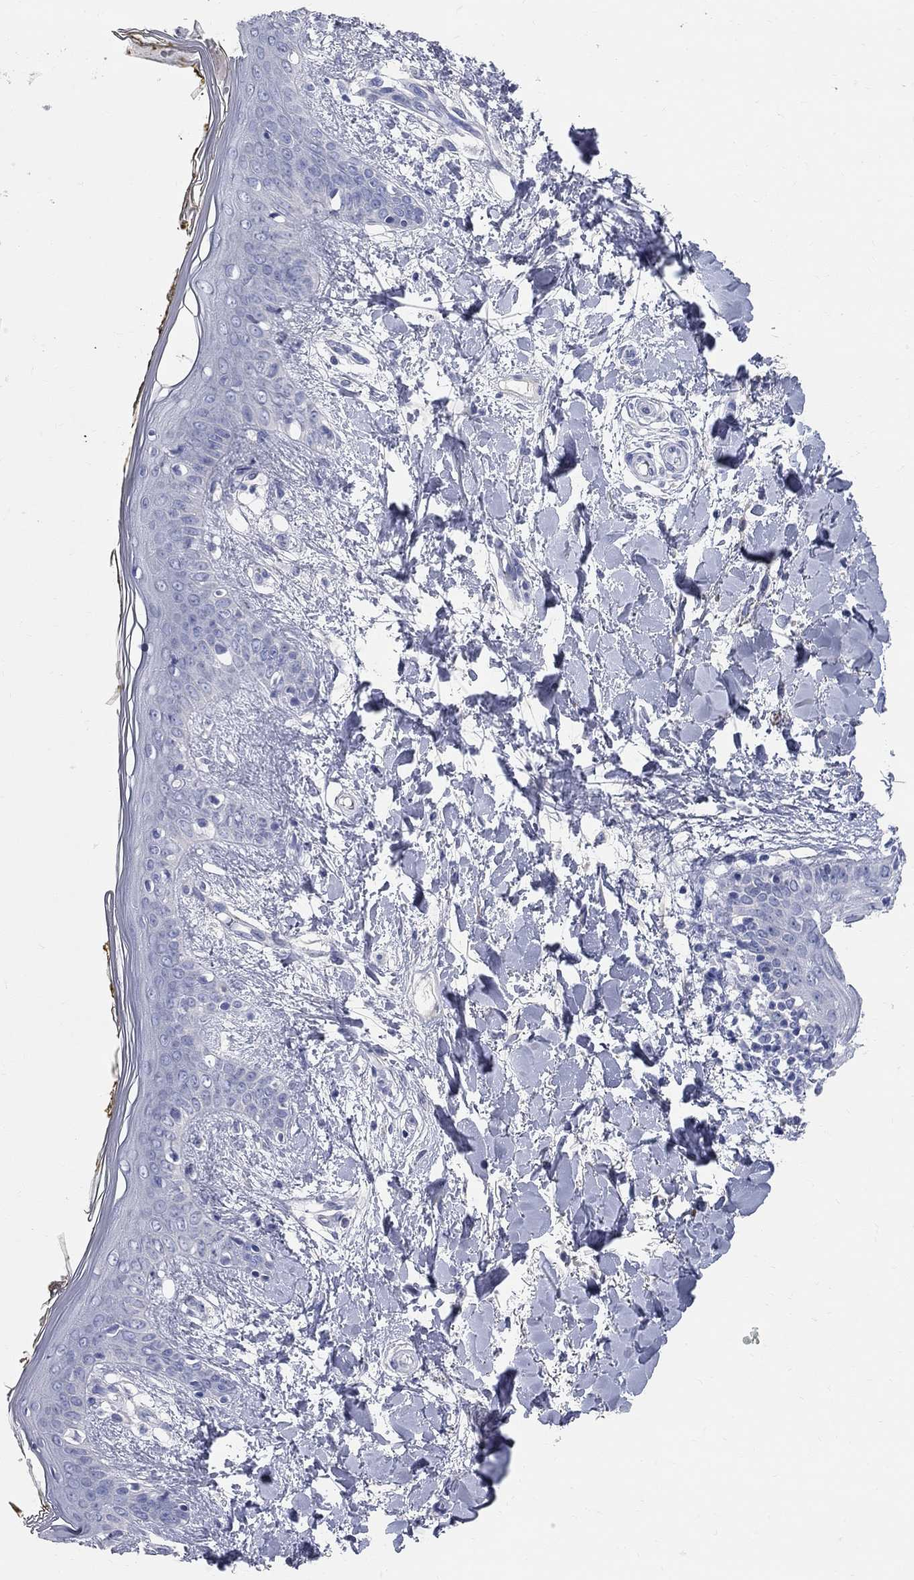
{"staining": {"intensity": "negative", "quantity": "none", "location": "none"}, "tissue": "skin", "cell_type": "Fibroblasts", "image_type": "normal", "snomed": [{"axis": "morphology", "description": "Normal tissue, NOS"}, {"axis": "topography", "description": "Skin"}], "caption": "Protein analysis of benign skin displays no significant positivity in fibroblasts.", "gene": "AOX1", "patient": {"sex": "female", "age": 34}}